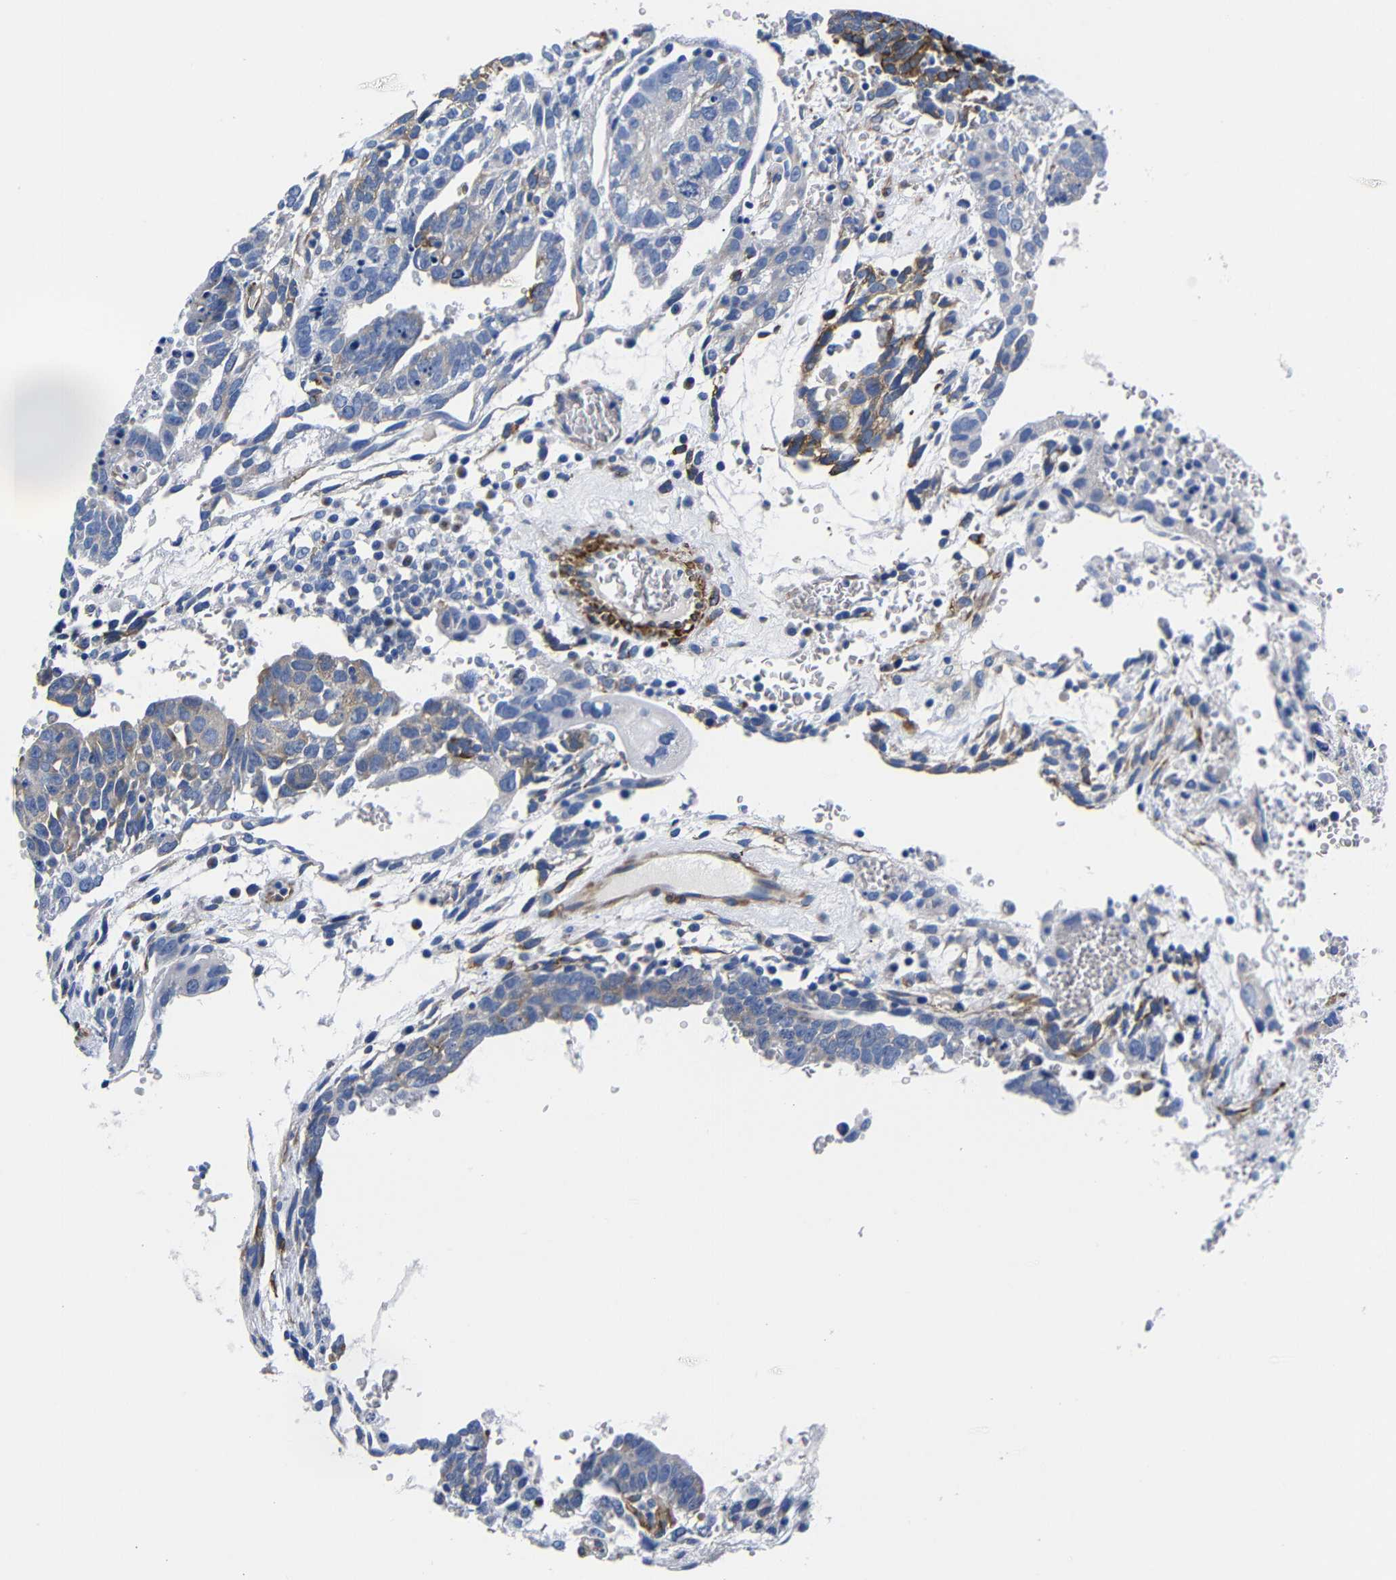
{"staining": {"intensity": "moderate", "quantity": "<25%", "location": "cytoplasmic/membranous"}, "tissue": "testis cancer", "cell_type": "Tumor cells", "image_type": "cancer", "snomed": [{"axis": "morphology", "description": "Seminoma, NOS"}, {"axis": "morphology", "description": "Carcinoma, Embryonal, NOS"}, {"axis": "topography", "description": "Testis"}], "caption": "Testis cancer (embryonal carcinoma) stained with immunohistochemistry exhibits moderate cytoplasmic/membranous staining in approximately <25% of tumor cells. The protein of interest is shown in brown color, while the nuclei are stained blue.", "gene": "LRIG1", "patient": {"sex": "male", "age": 52}}